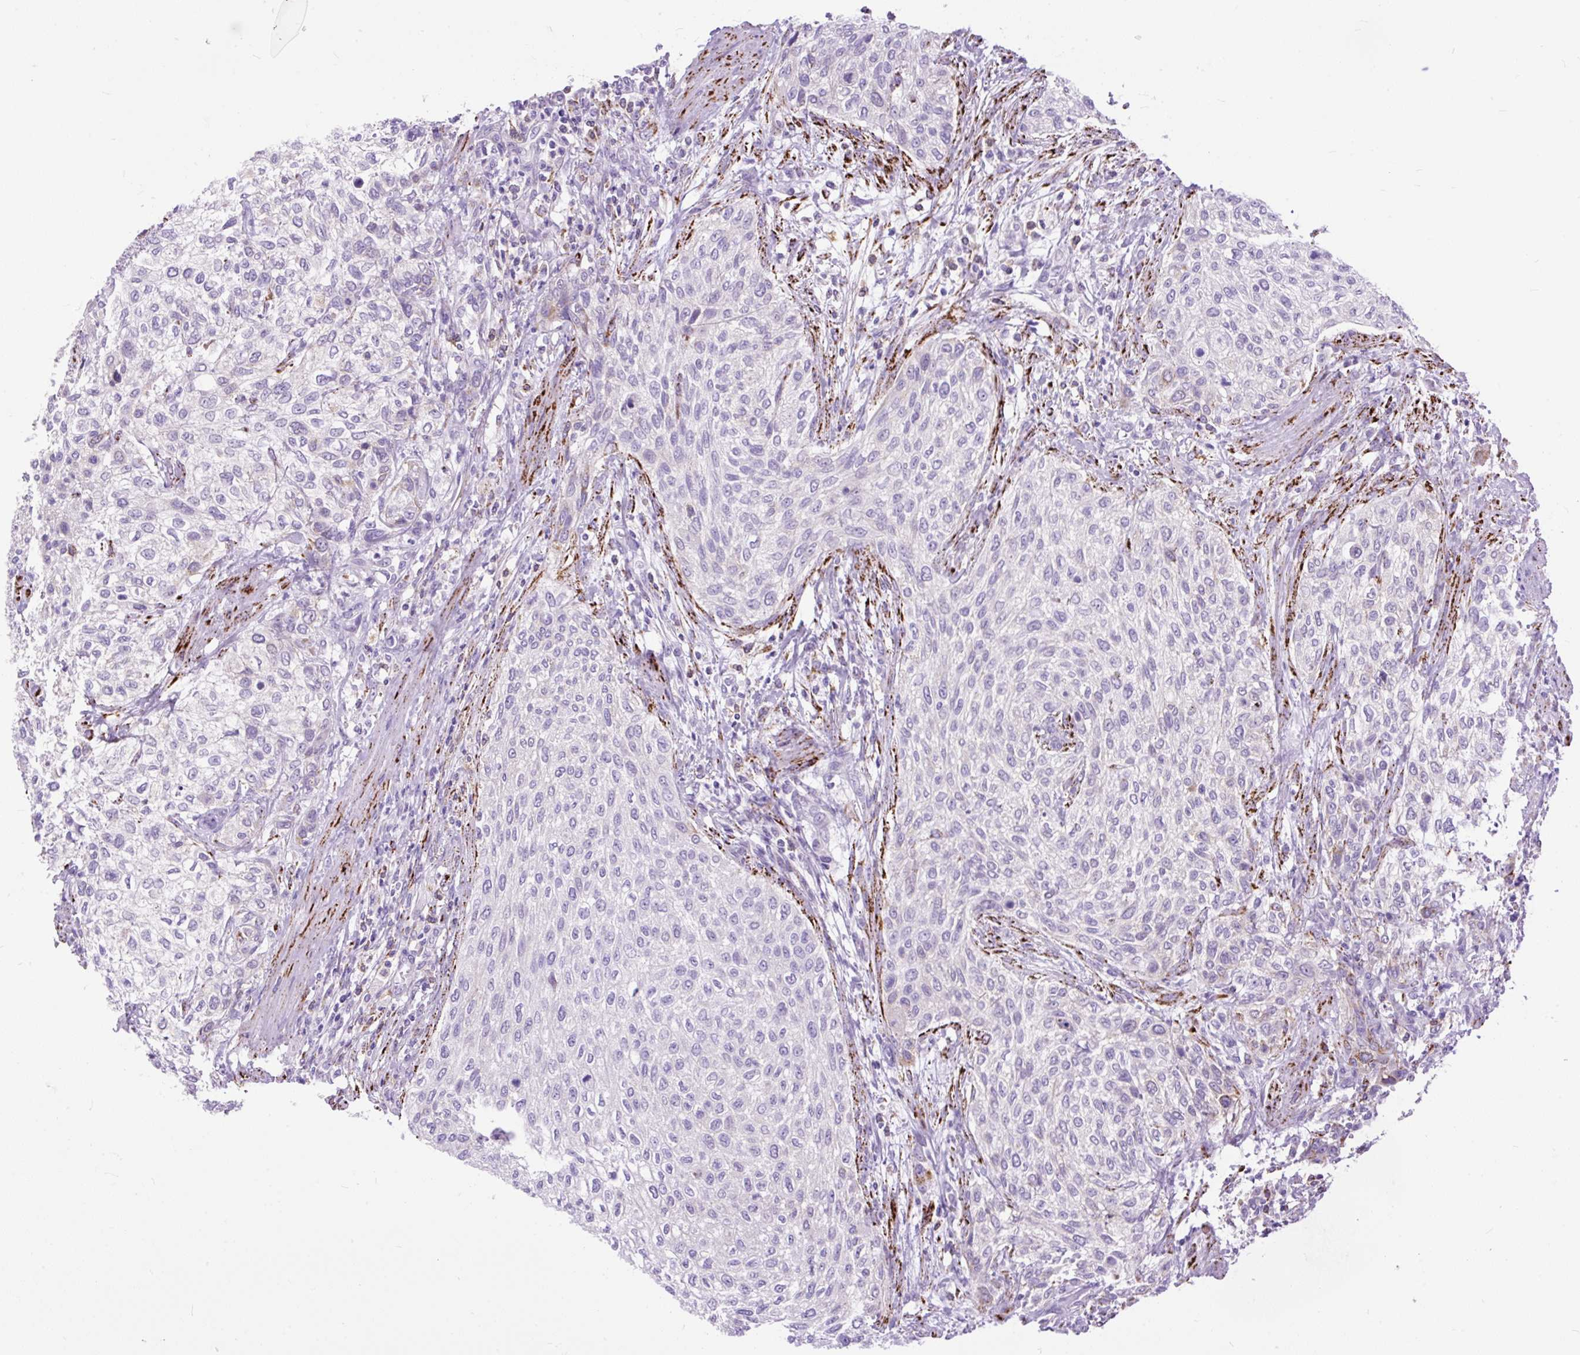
{"staining": {"intensity": "negative", "quantity": "none", "location": "none"}, "tissue": "urothelial cancer", "cell_type": "Tumor cells", "image_type": "cancer", "snomed": [{"axis": "morphology", "description": "Urothelial carcinoma, High grade"}, {"axis": "topography", "description": "Urinary bladder"}], "caption": "Tumor cells are negative for protein expression in human urothelial cancer.", "gene": "ZNF256", "patient": {"sex": "male", "age": 35}}